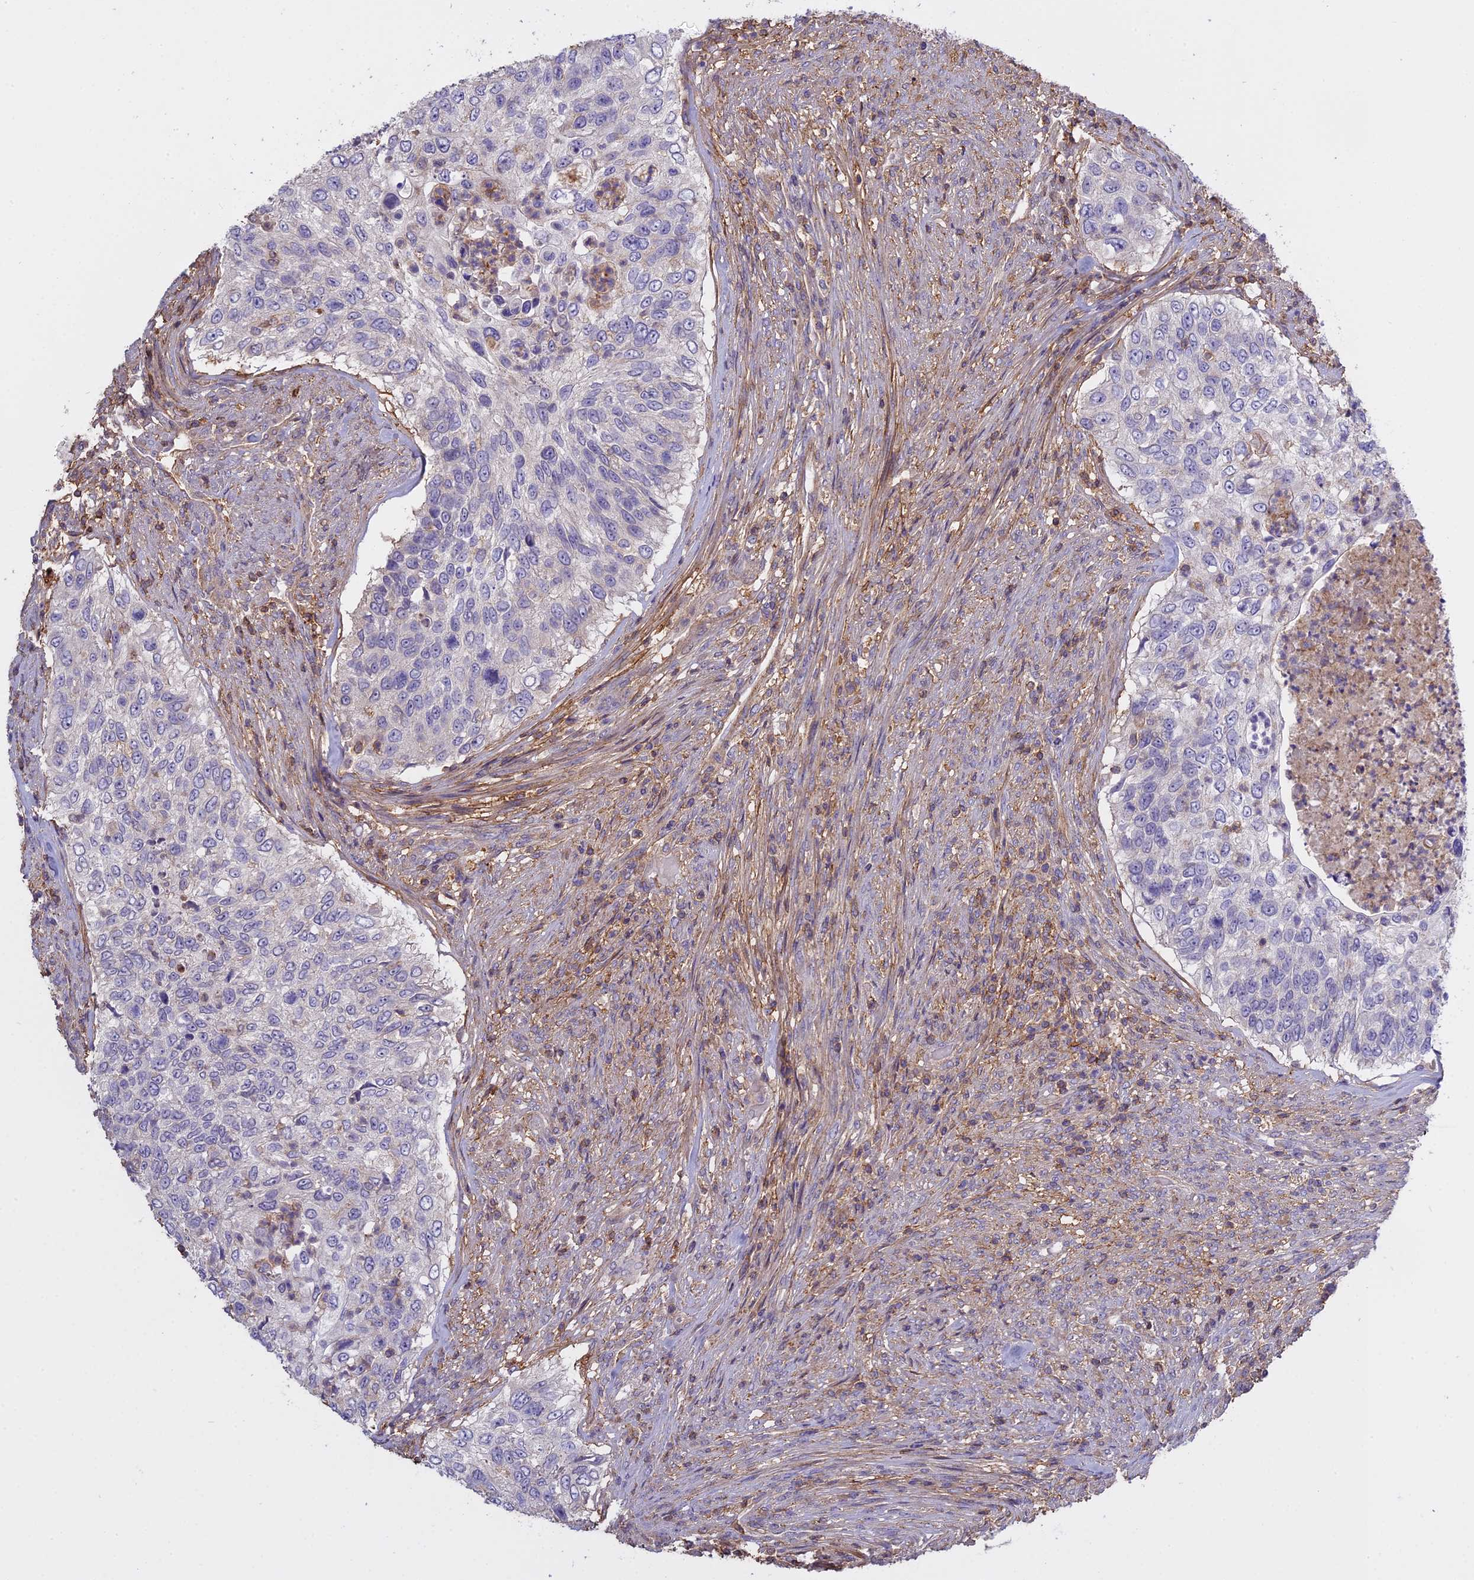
{"staining": {"intensity": "negative", "quantity": "none", "location": "none"}, "tissue": "urothelial cancer", "cell_type": "Tumor cells", "image_type": "cancer", "snomed": [{"axis": "morphology", "description": "Urothelial carcinoma, High grade"}, {"axis": "topography", "description": "Urinary bladder"}], "caption": "High power microscopy image of an immunohistochemistry photomicrograph of urothelial carcinoma (high-grade), revealing no significant expression in tumor cells.", "gene": "CFAP119", "patient": {"sex": "female", "age": 60}}